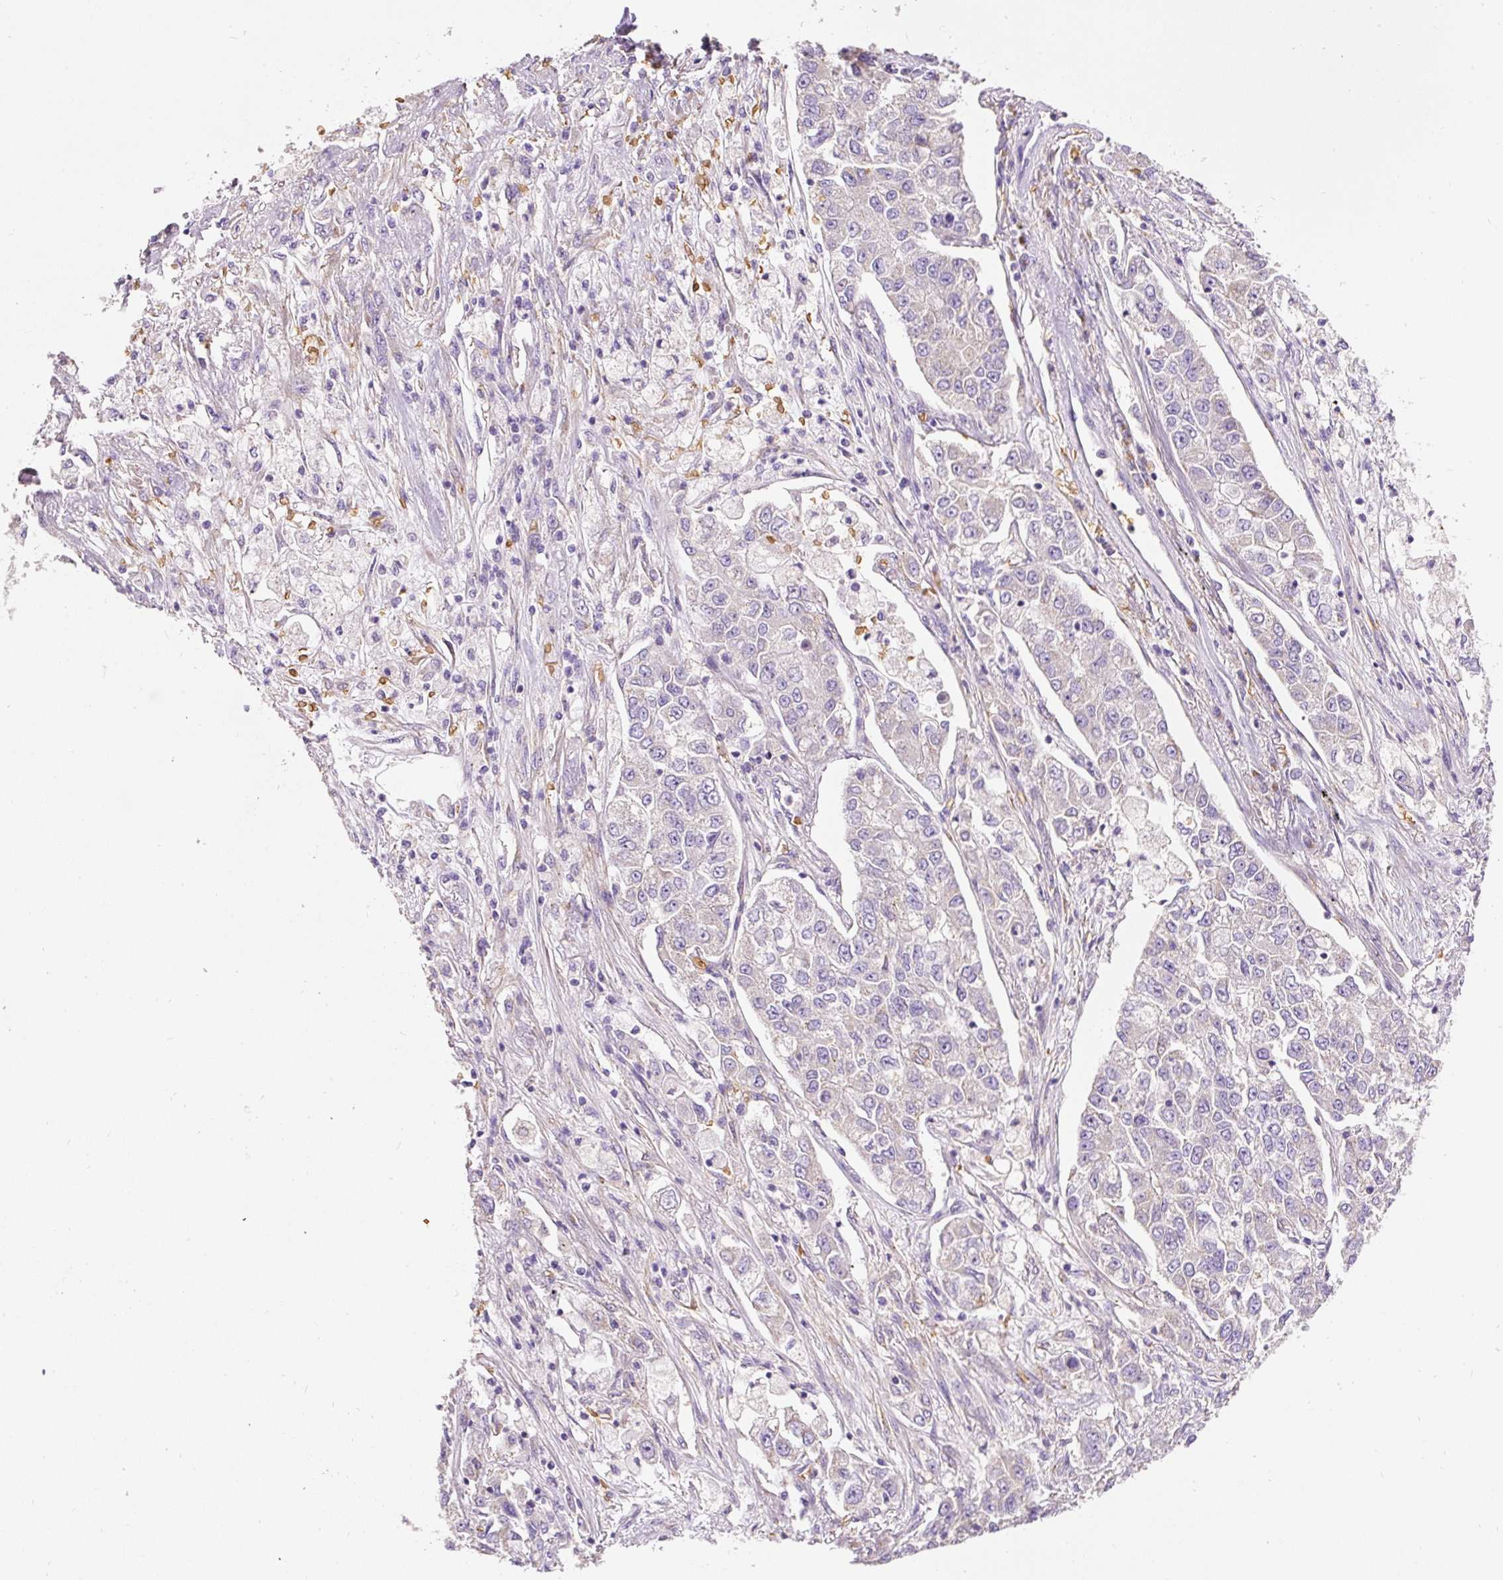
{"staining": {"intensity": "negative", "quantity": "none", "location": "none"}, "tissue": "lung cancer", "cell_type": "Tumor cells", "image_type": "cancer", "snomed": [{"axis": "morphology", "description": "Adenocarcinoma, NOS"}, {"axis": "topography", "description": "Lung"}], "caption": "Immunohistochemistry of lung cancer (adenocarcinoma) shows no expression in tumor cells.", "gene": "PRRC2A", "patient": {"sex": "male", "age": 49}}